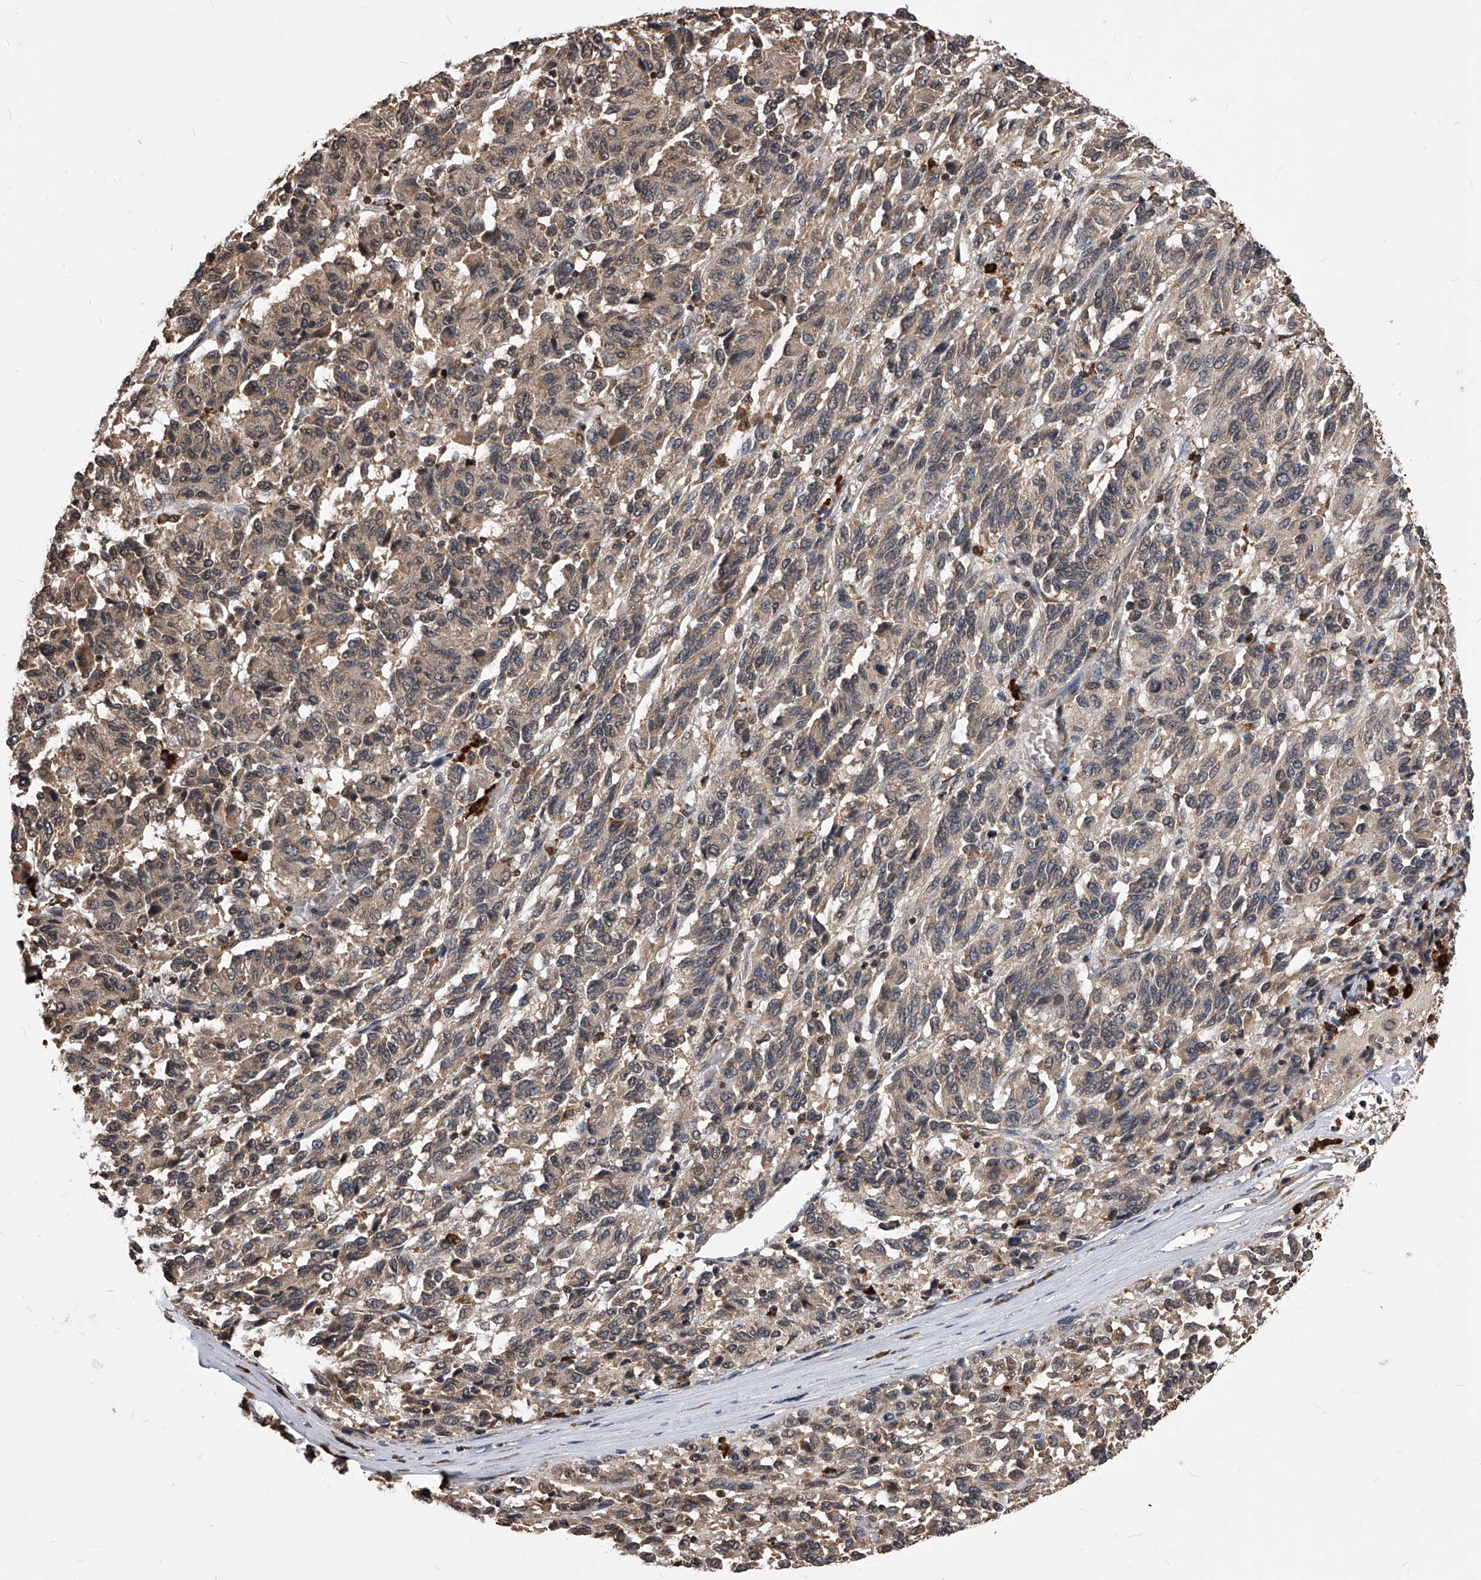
{"staining": {"intensity": "weak", "quantity": "25%-75%", "location": "cytoplasmic/membranous"}, "tissue": "melanoma", "cell_type": "Tumor cells", "image_type": "cancer", "snomed": [{"axis": "morphology", "description": "Malignant melanoma, Metastatic site"}, {"axis": "topography", "description": "Lung"}], "caption": "Immunohistochemistry (IHC) of melanoma exhibits low levels of weak cytoplasmic/membranous positivity in about 25%-75% of tumor cells. (Brightfield microscopy of DAB IHC at high magnification).", "gene": "ID1", "patient": {"sex": "male", "age": 64}}